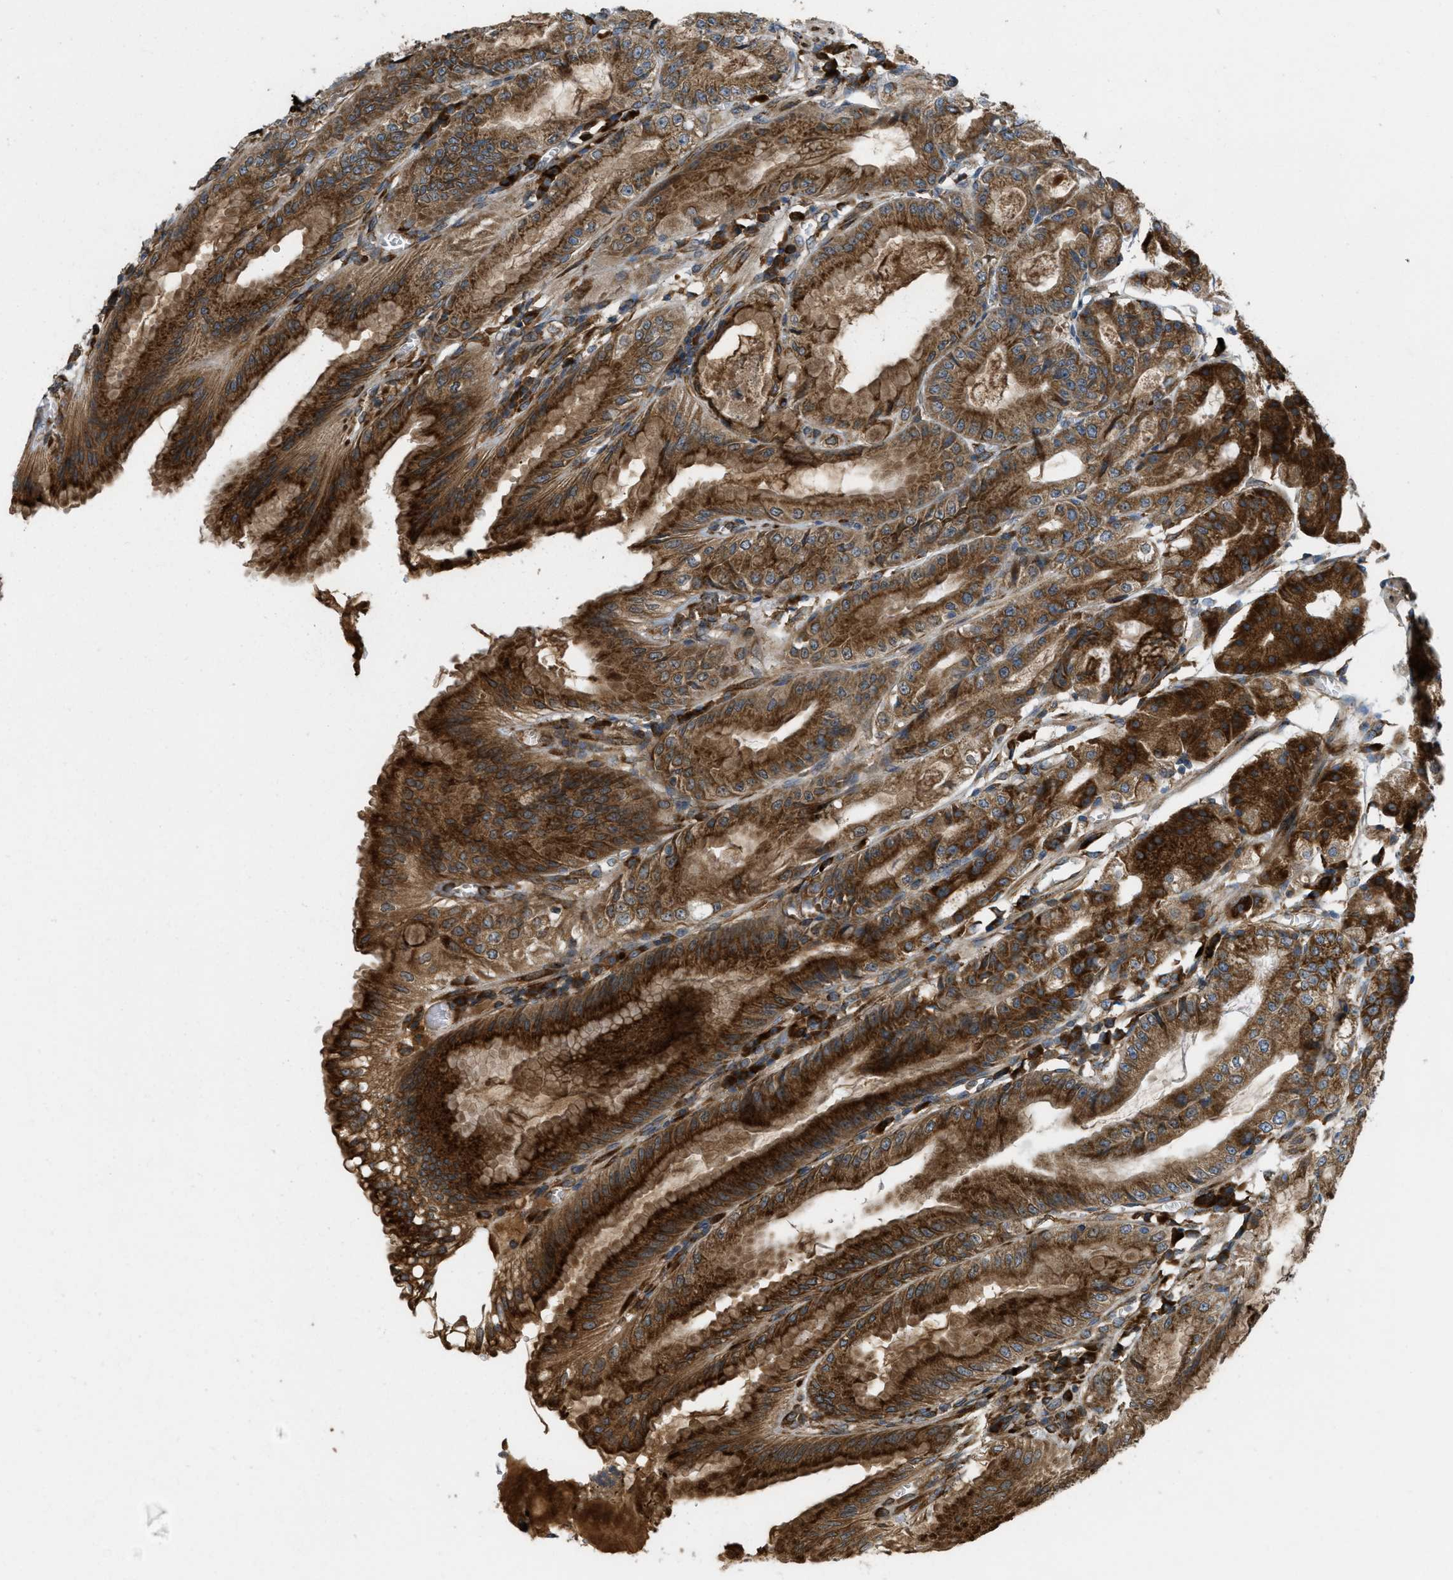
{"staining": {"intensity": "strong", "quantity": ">75%", "location": "cytoplasmic/membranous"}, "tissue": "stomach", "cell_type": "Glandular cells", "image_type": "normal", "snomed": [{"axis": "morphology", "description": "Normal tissue, NOS"}, {"axis": "topography", "description": "Stomach, lower"}], "caption": "Immunohistochemical staining of unremarkable human stomach displays strong cytoplasmic/membranous protein positivity in about >75% of glandular cells.", "gene": "PCDH18", "patient": {"sex": "male", "age": 71}}